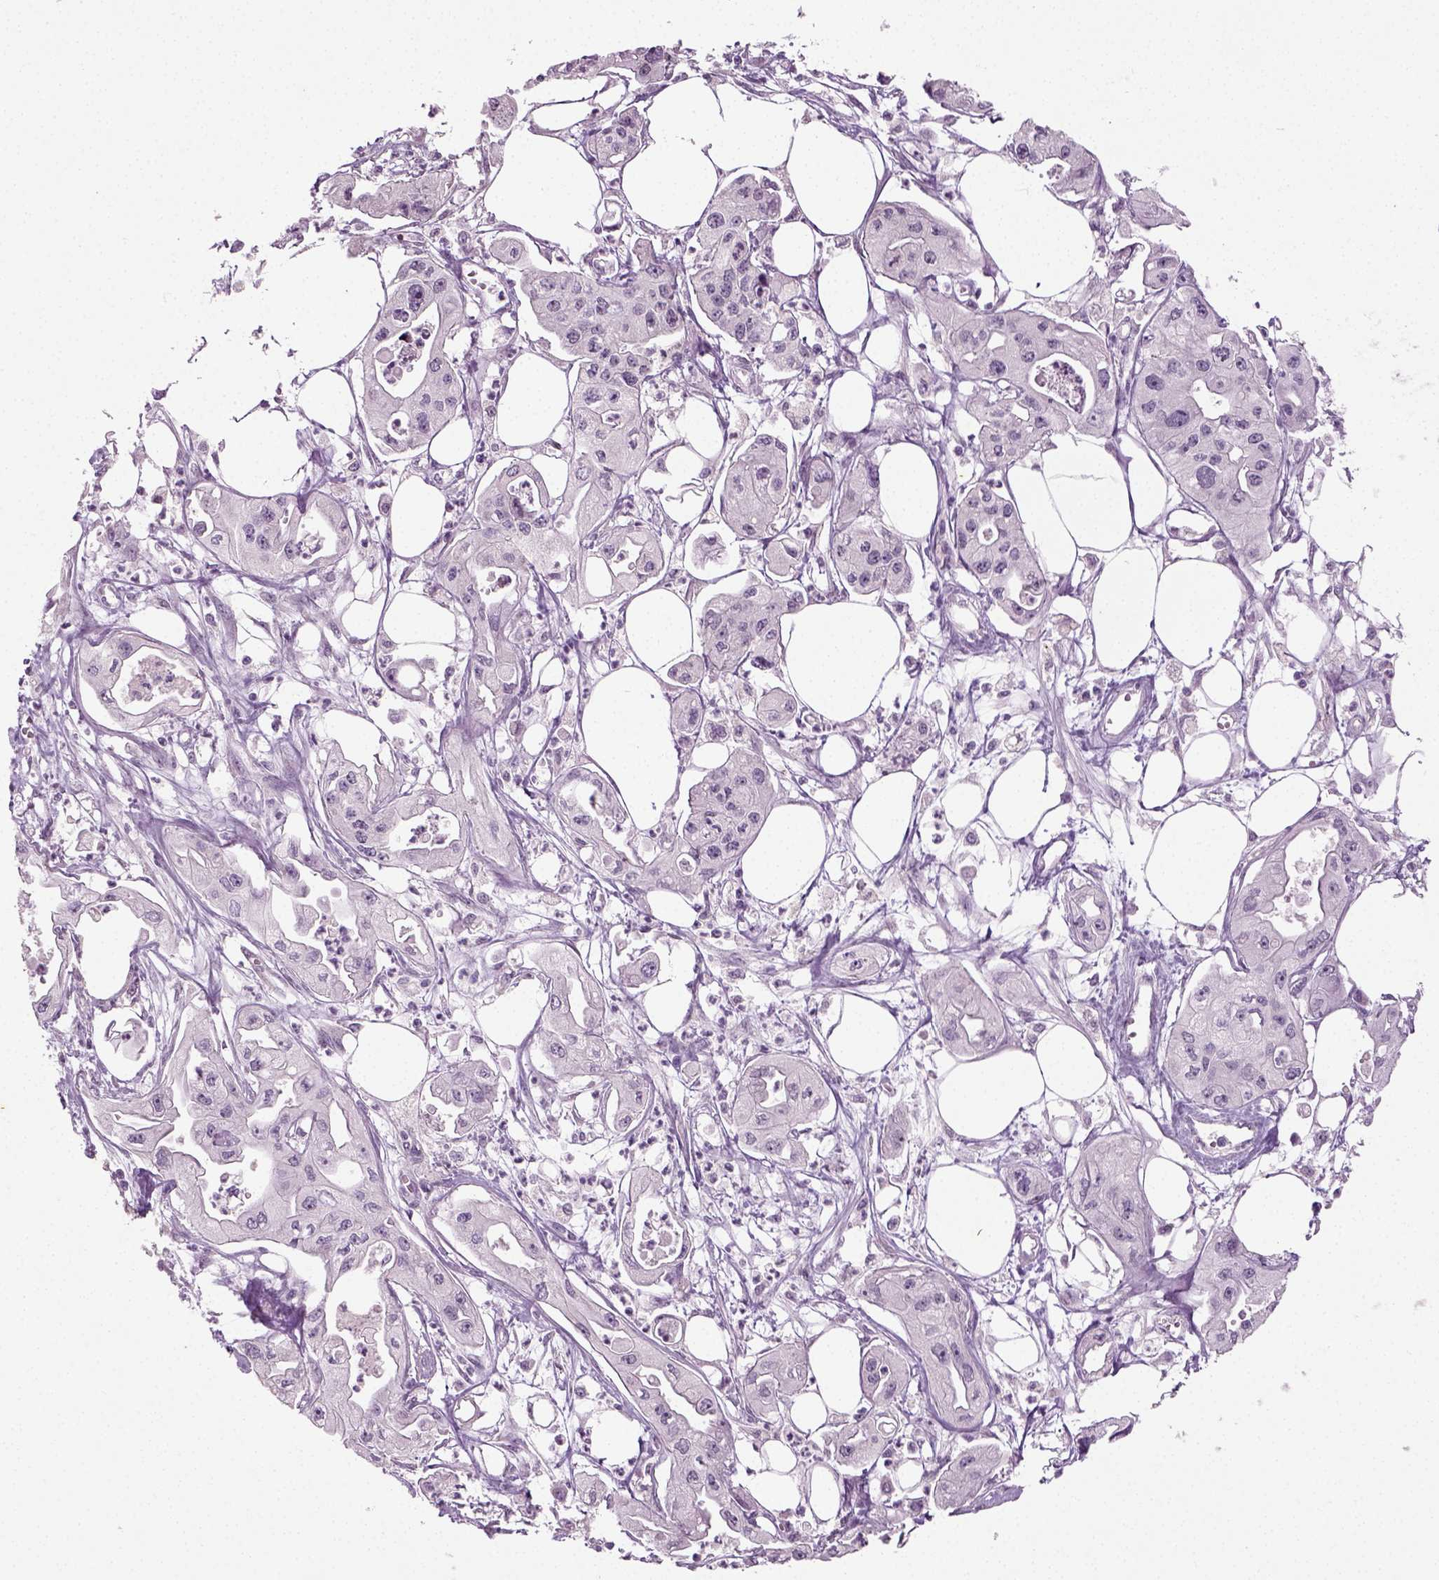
{"staining": {"intensity": "negative", "quantity": "none", "location": "none"}, "tissue": "pancreatic cancer", "cell_type": "Tumor cells", "image_type": "cancer", "snomed": [{"axis": "morphology", "description": "Adenocarcinoma, NOS"}, {"axis": "topography", "description": "Pancreas"}], "caption": "Immunohistochemistry photomicrograph of neoplastic tissue: adenocarcinoma (pancreatic) stained with DAB (3,3'-diaminobenzidine) displays no significant protein positivity in tumor cells.", "gene": "SYNGAP1", "patient": {"sex": "male", "age": 70}}